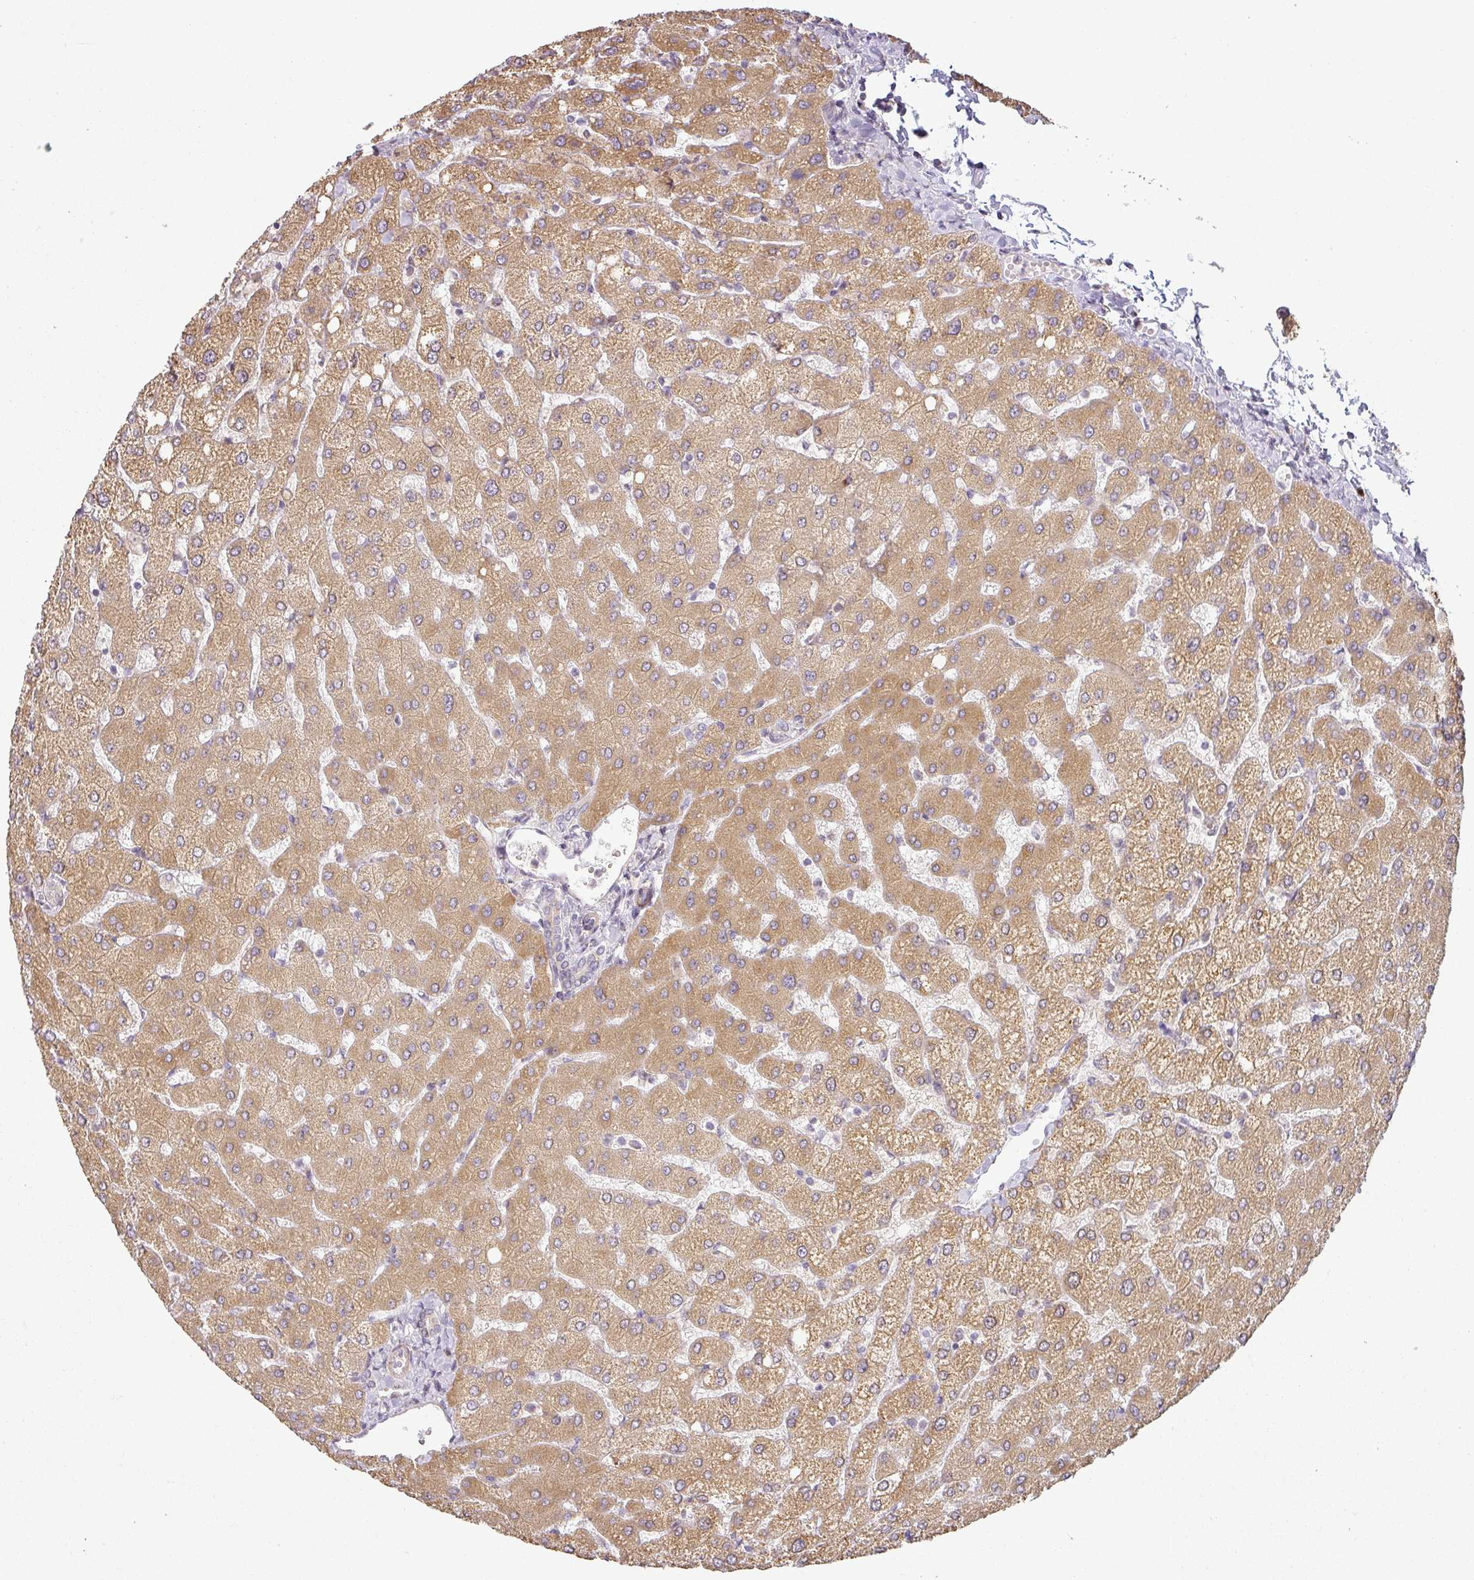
{"staining": {"intensity": "negative", "quantity": "none", "location": "none"}, "tissue": "liver", "cell_type": "Cholangiocytes", "image_type": "normal", "snomed": [{"axis": "morphology", "description": "Normal tissue, NOS"}, {"axis": "topography", "description": "Liver"}], "caption": "Immunohistochemistry image of unremarkable liver stained for a protein (brown), which exhibits no positivity in cholangiocytes.", "gene": "CCDC144A", "patient": {"sex": "female", "age": 54}}